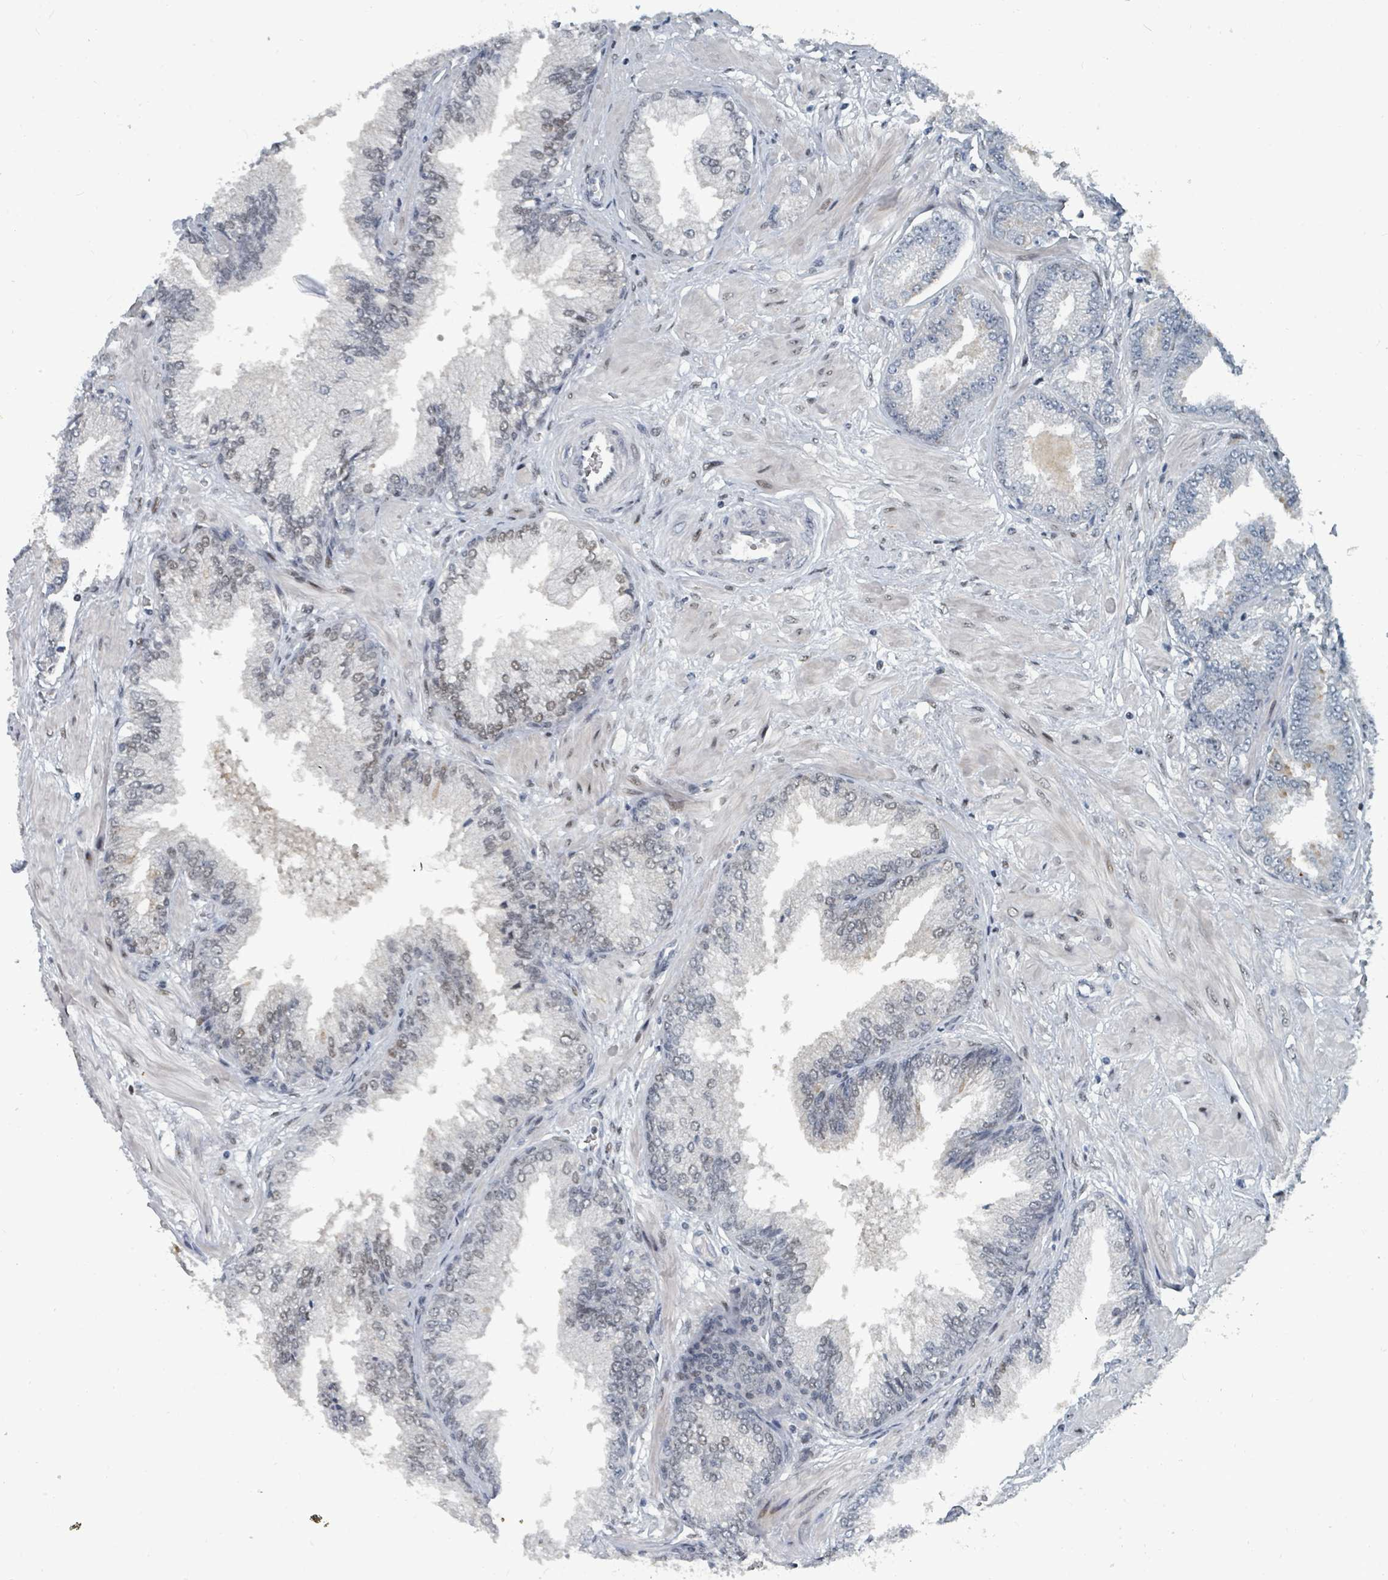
{"staining": {"intensity": "negative", "quantity": "none", "location": "none"}, "tissue": "prostate cancer", "cell_type": "Tumor cells", "image_type": "cancer", "snomed": [{"axis": "morphology", "description": "Adenocarcinoma, Low grade"}, {"axis": "topography", "description": "Prostate"}], "caption": "Prostate cancer was stained to show a protein in brown. There is no significant positivity in tumor cells.", "gene": "UCK1", "patient": {"sex": "male", "age": 55}}